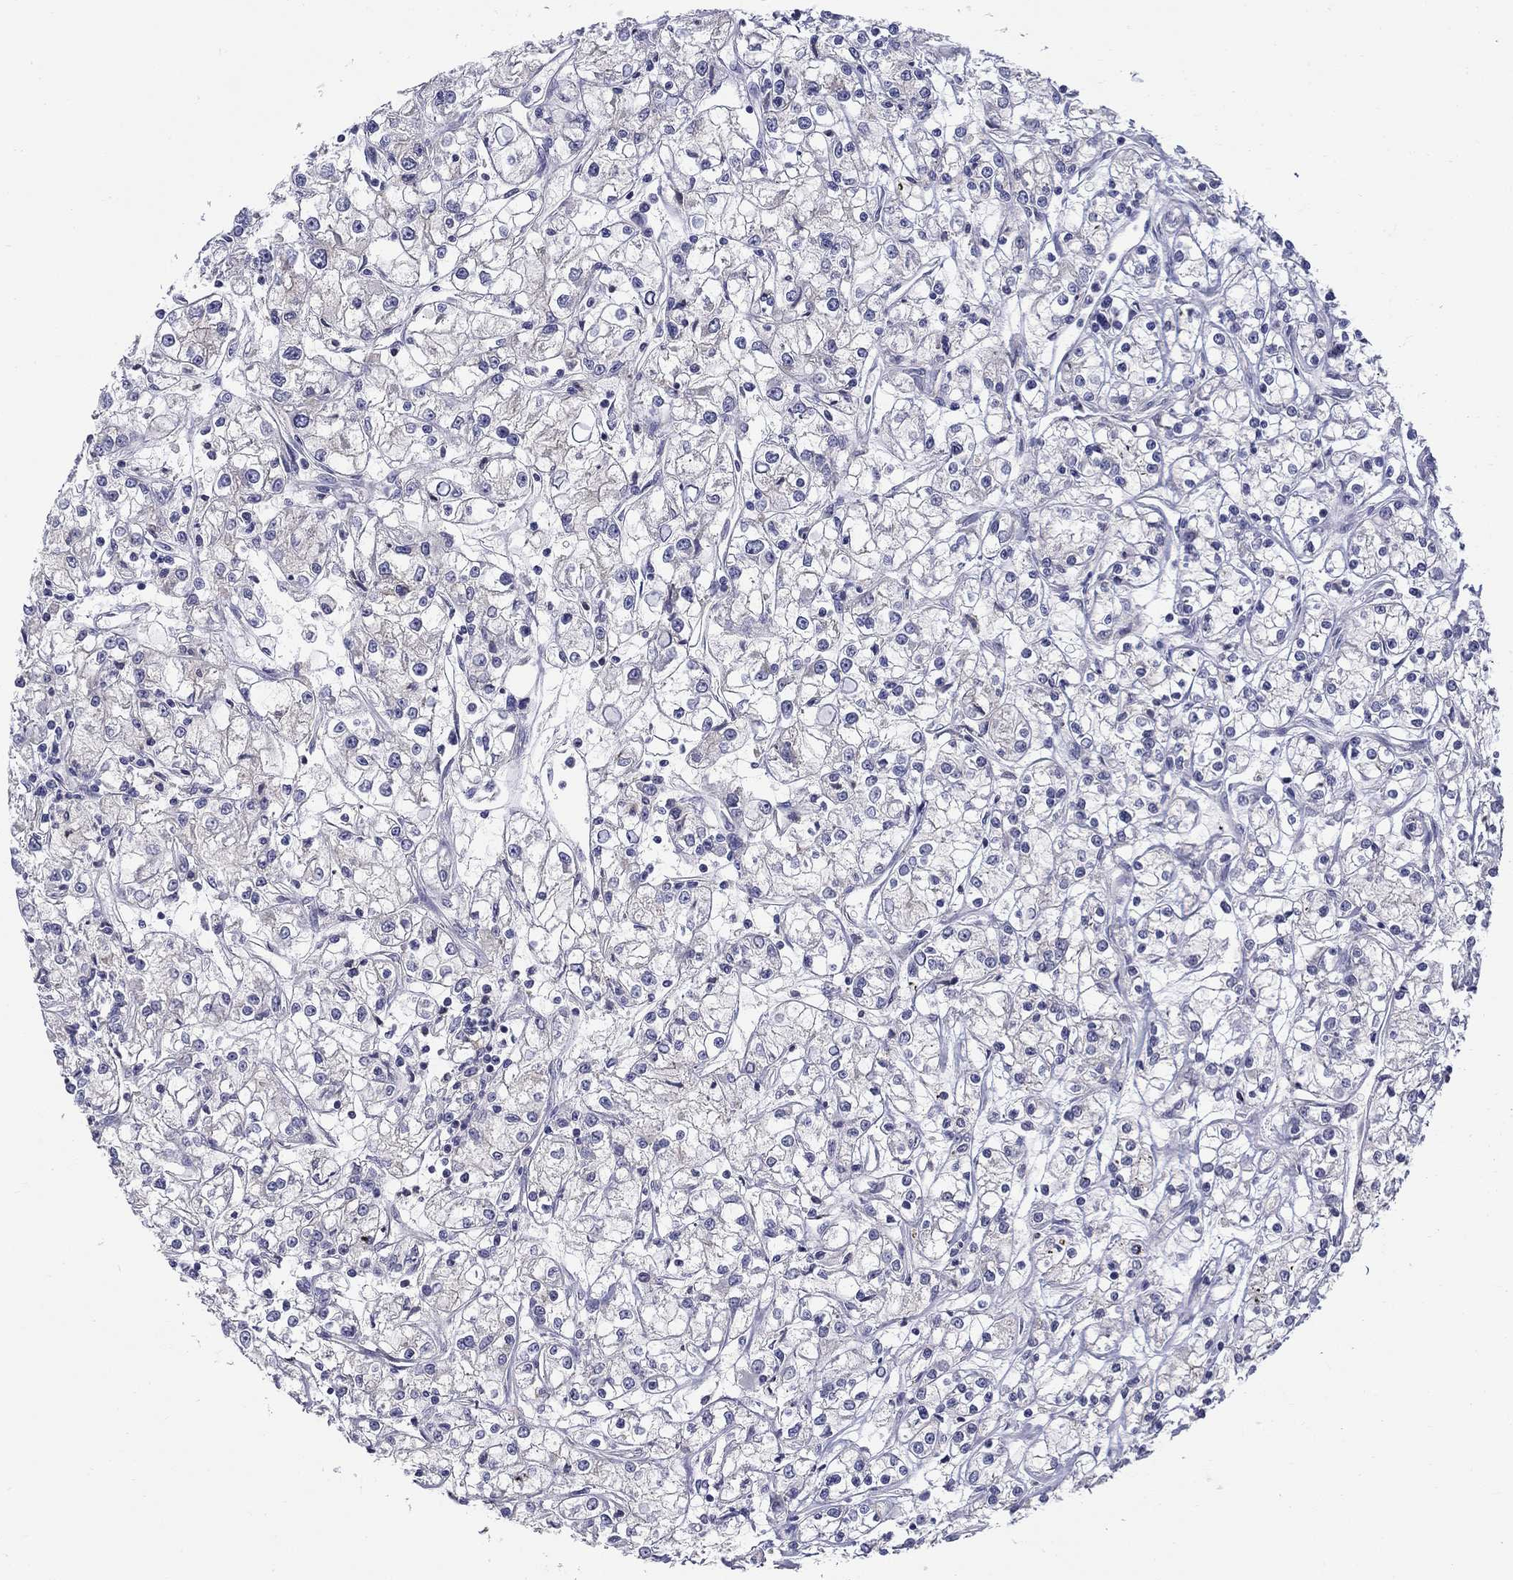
{"staining": {"intensity": "negative", "quantity": "none", "location": "none"}, "tissue": "renal cancer", "cell_type": "Tumor cells", "image_type": "cancer", "snomed": [{"axis": "morphology", "description": "Adenocarcinoma, NOS"}, {"axis": "topography", "description": "Kidney"}], "caption": "High power microscopy image of an immunohistochemistry photomicrograph of renal adenocarcinoma, revealing no significant positivity in tumor cells. (DAB IHC visualized using brightfield microscopy, high magnification).", "gene": "QRFPR", "patient": {"sex": "female", "age": 59}}